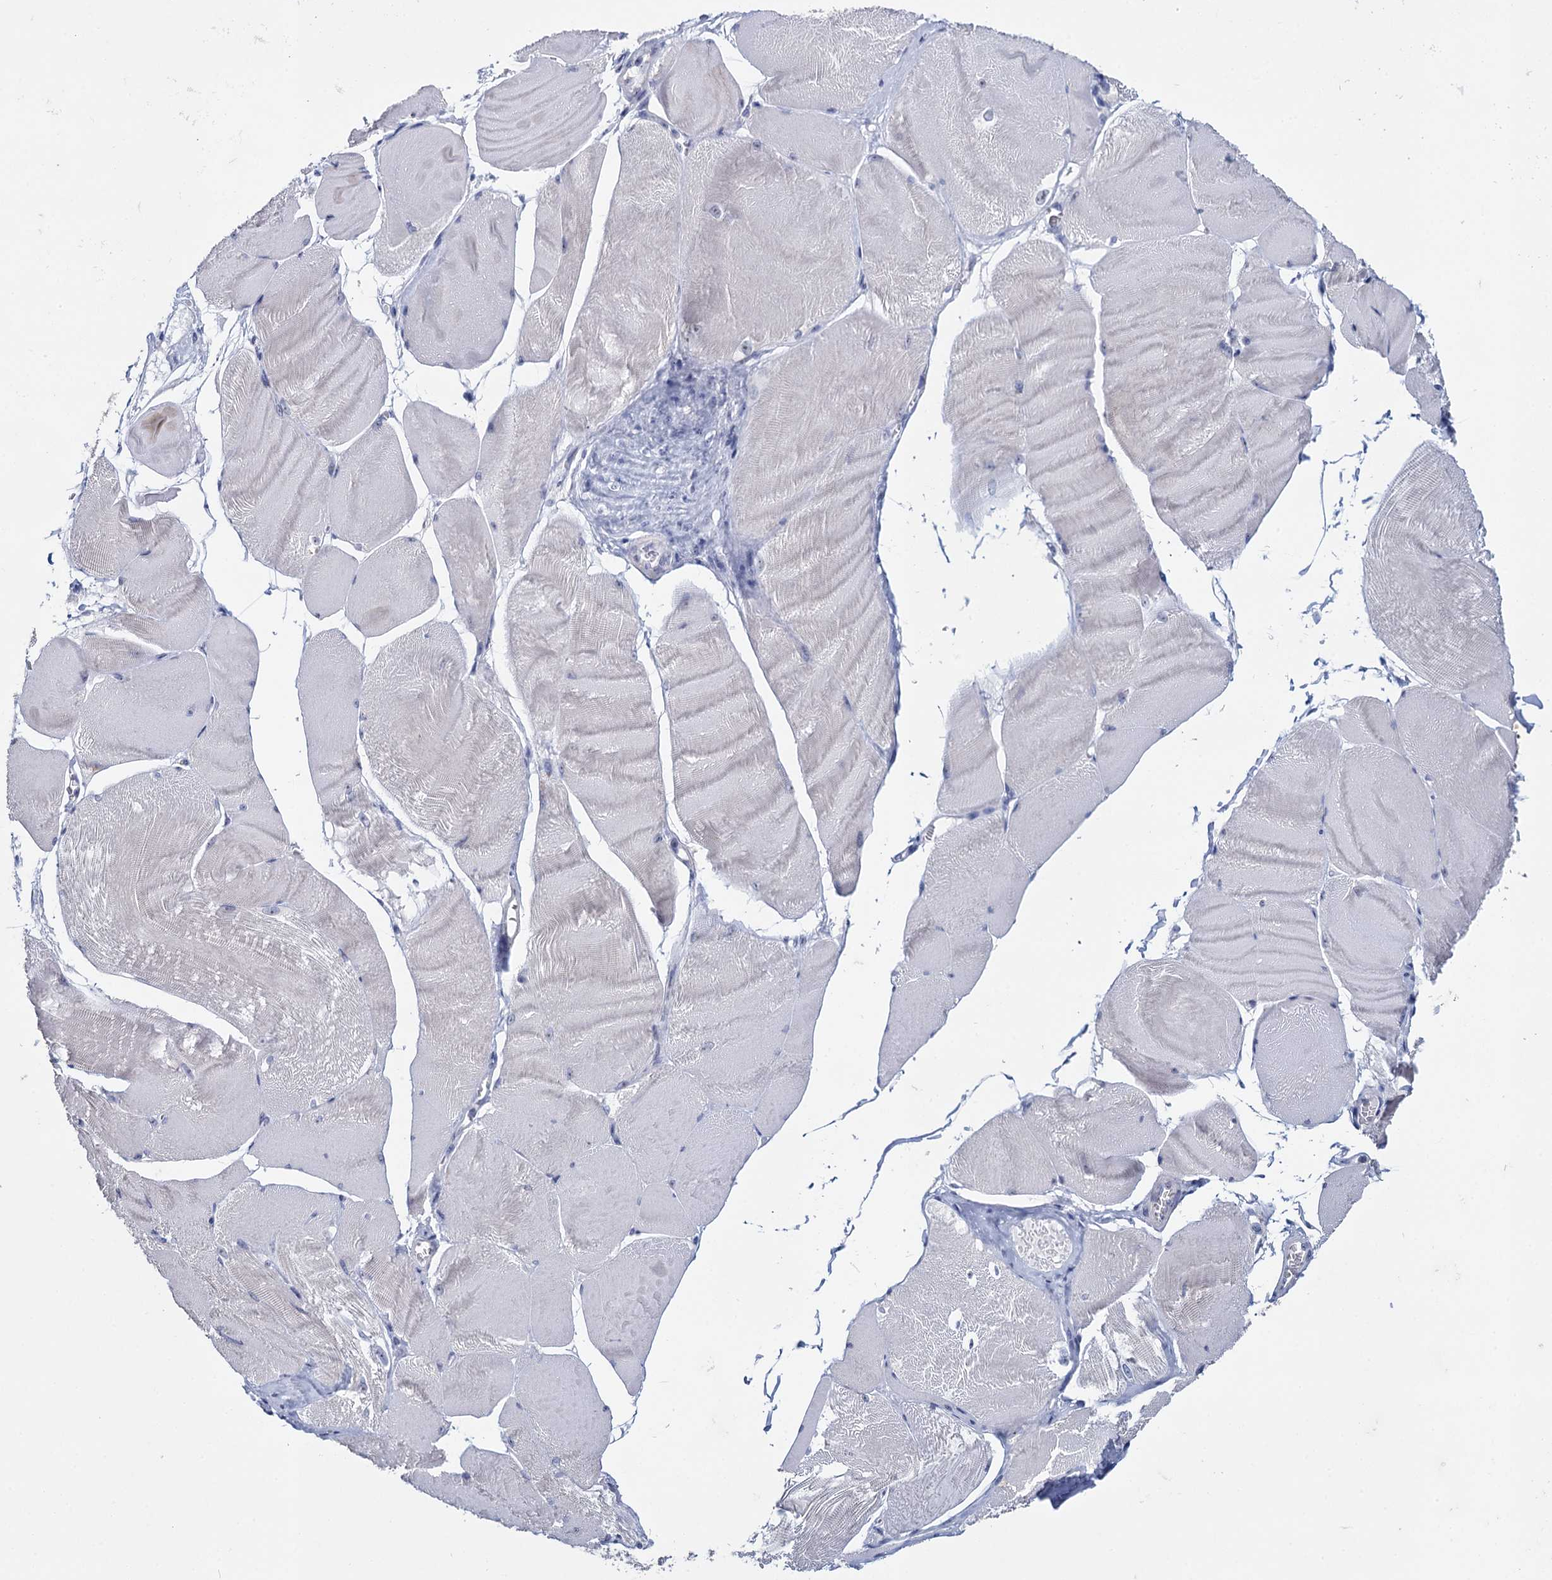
{"staining": {"intensity": "negative", "quantity": "none", "location": "none"}, "tissue": "skeletal muscle", "cell_type": "Myocytes", "image_type": "normal", "snomed": [{"axis": "morphology", "description": "Normal tissue, NOS"}, {"axis": "morphology", "description": "Basal cell carcinoma"}, {"axis": "topography", "description": "Skeletal muscle"}], "caption": "High magnification brightfield microscopy of unremarkable skeletal muscle stained with DAB (3,3'-diaminobenzidine) (brown) and counterstained with hematoxylin (blue): myocytes show no significant staining.", "gene": "SFN", "patient": {"sex": "female", "age": 64}}